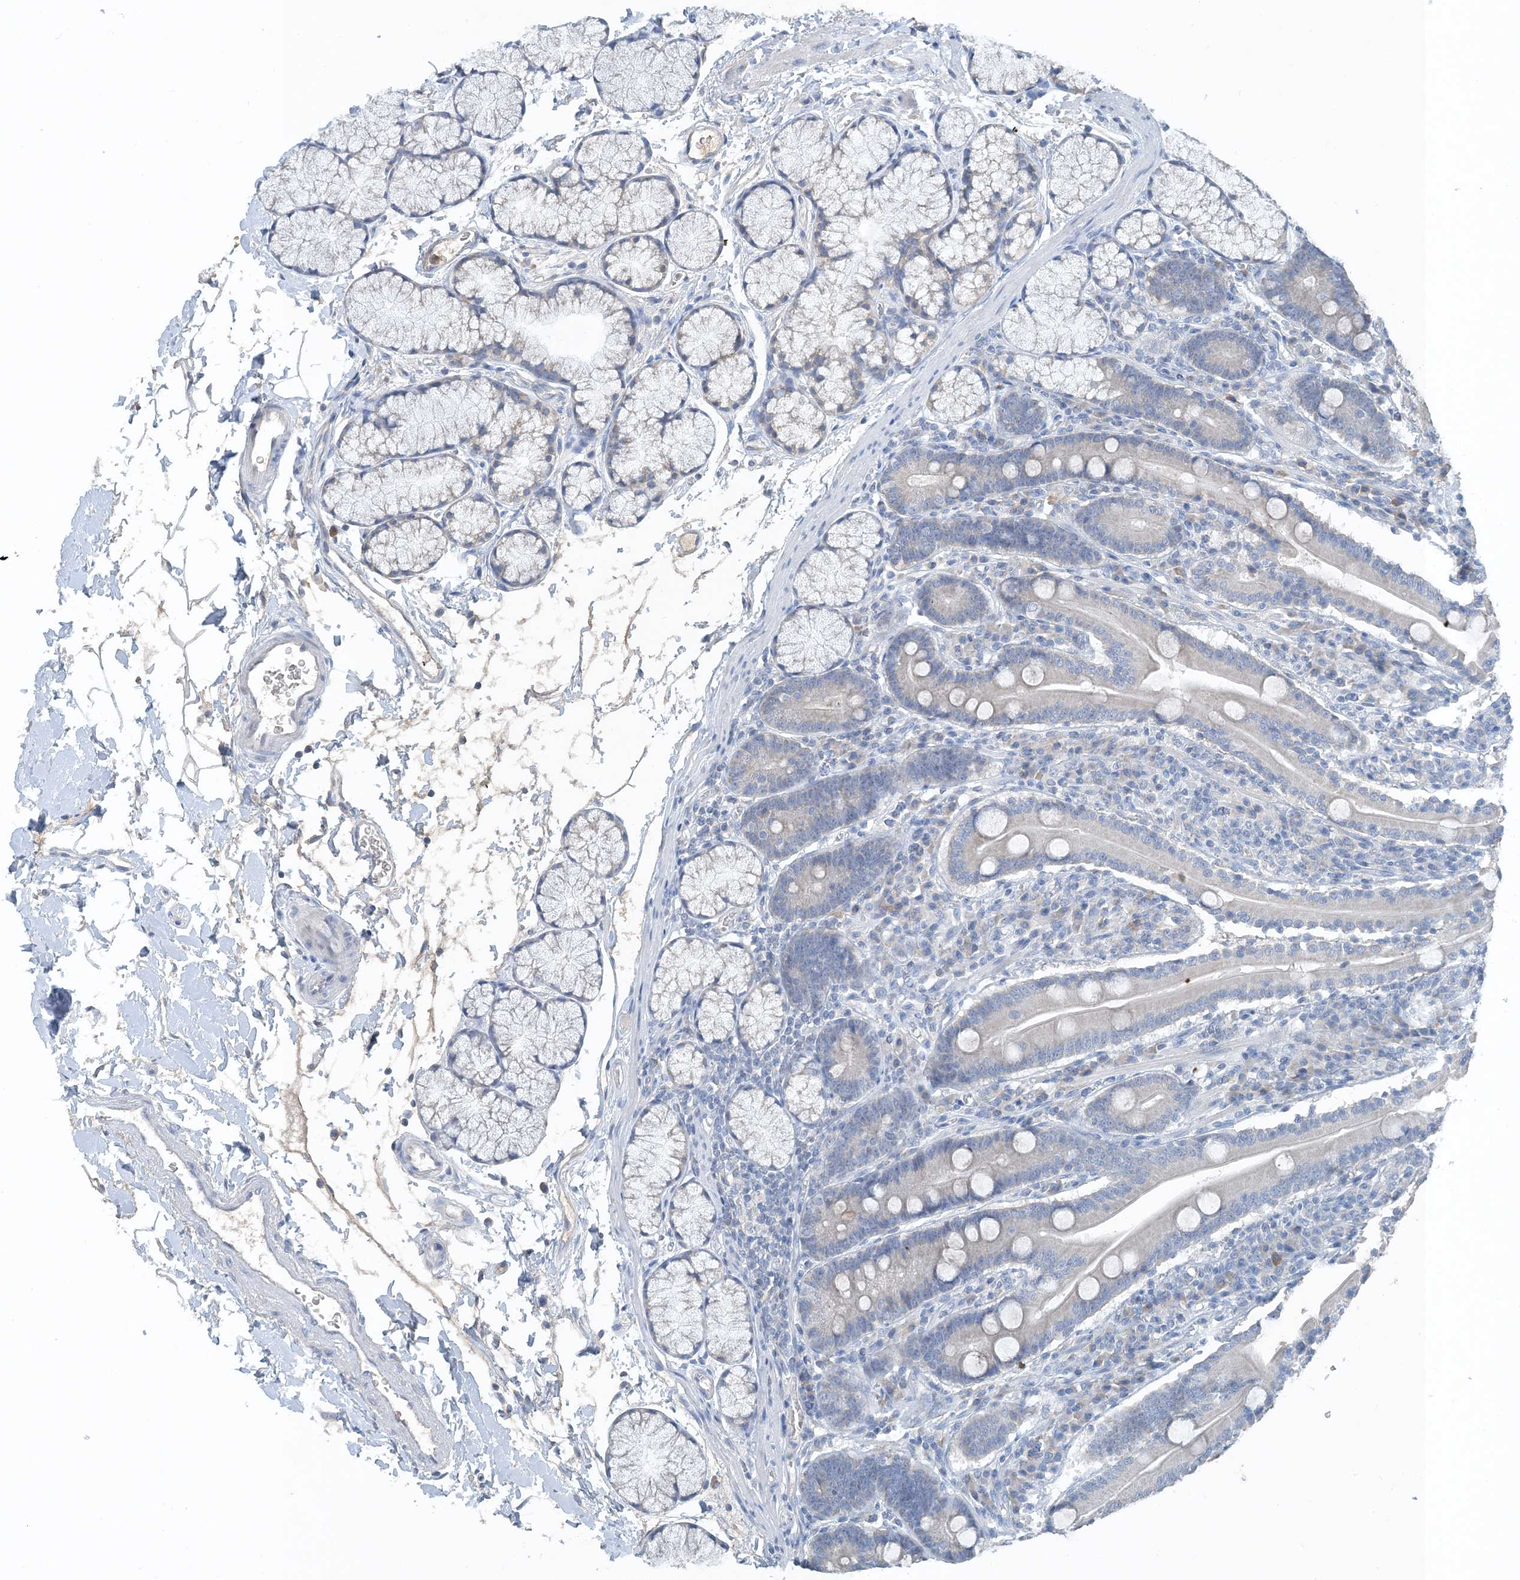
{"staining": {"intensity": "weak", "quantity": "<25%", "location": "cytoplasmic/membranous"}, "tissue": "duodenum", "cell_type": "Glandular cells", "image_type": "normal", "snomed": [{"axis": "morphology", "description": "Normal tissue, NOS"}, {"axis": "topography", "description": "Duodenum"}], "caption": "Immunohistochemical staining of benign human duodenum exhibits no significant positivity in glandular cells. (DAB immunohistochemistry (IHC), high magnification).", "gene": "CTRL", "patient": {"sex": "male", "age": 35}}